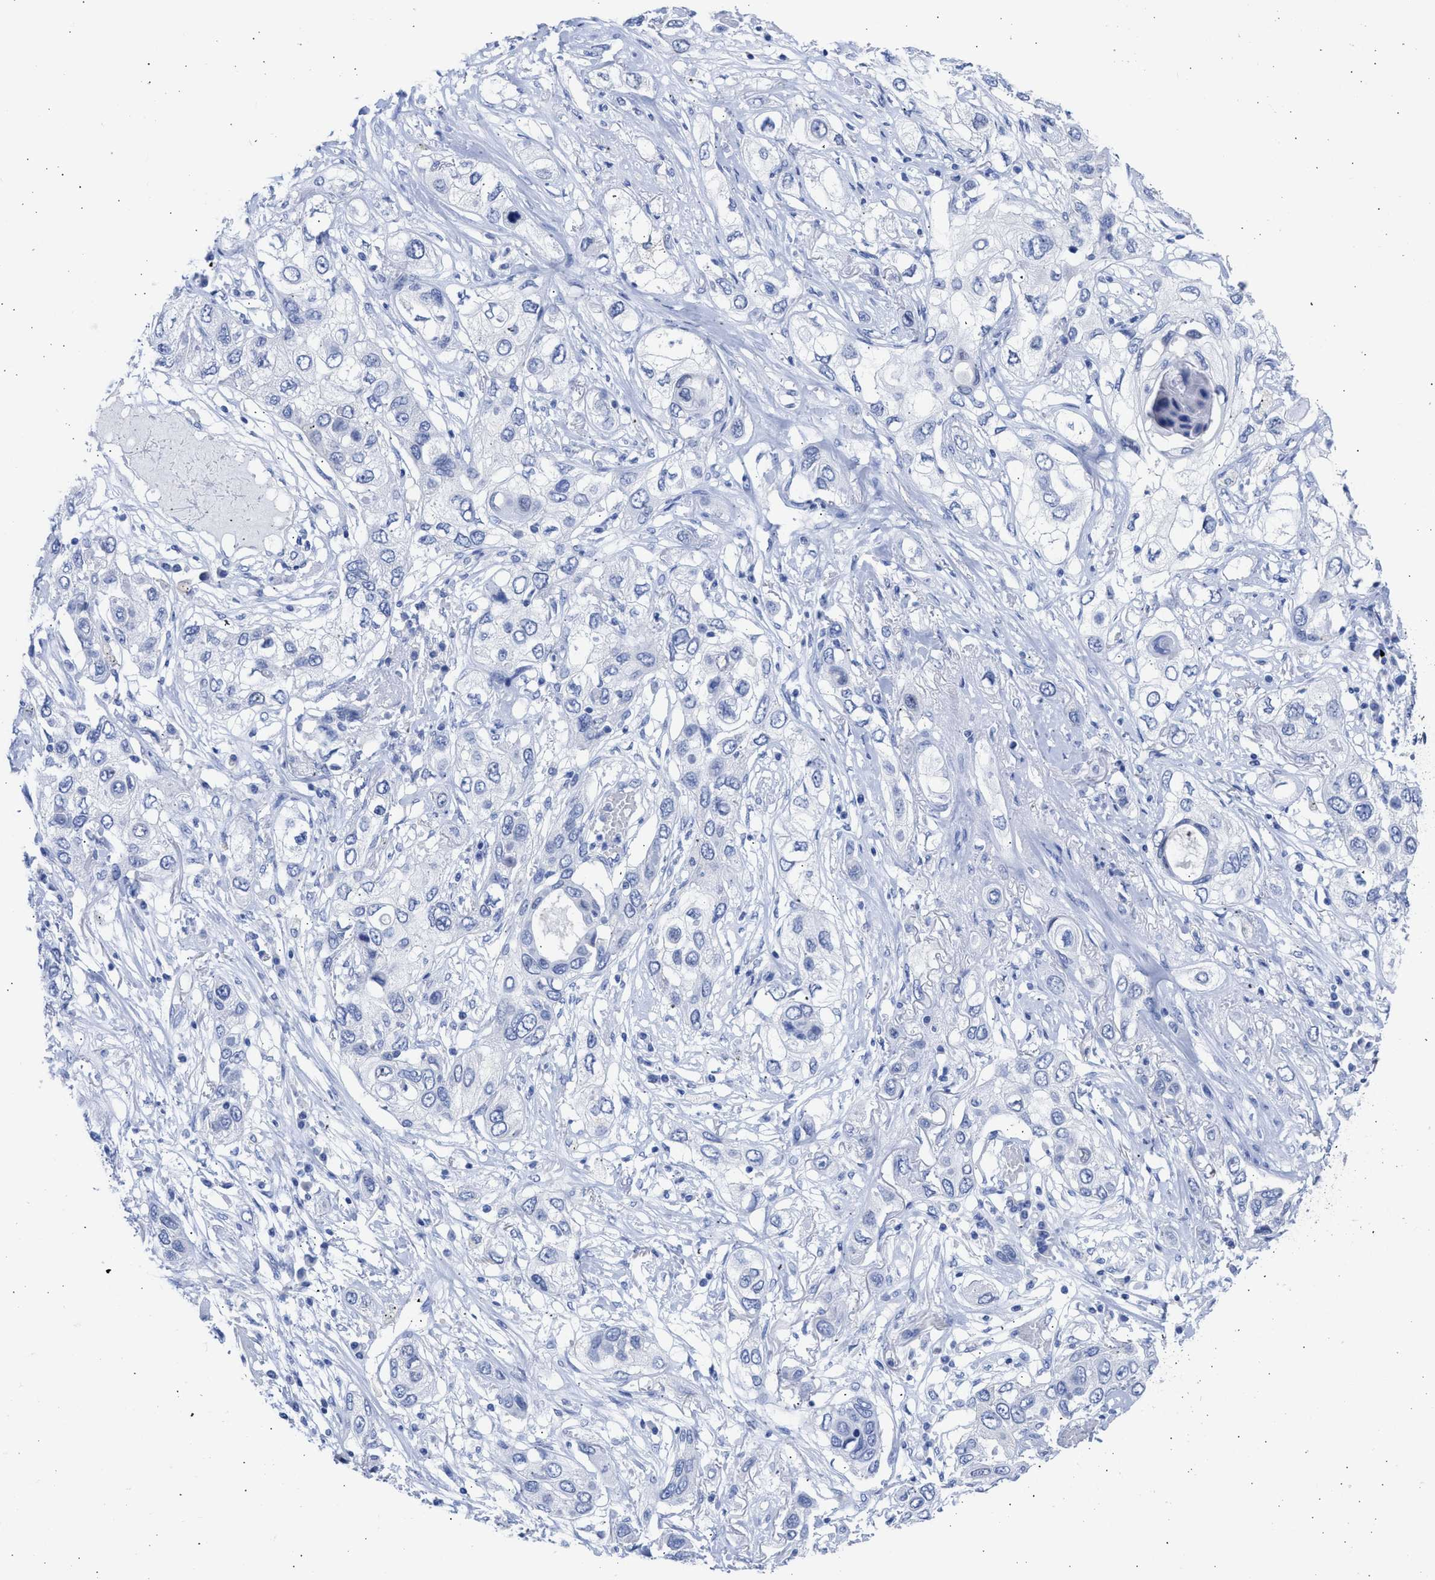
{"staining": {"intensity": "negative", "quantity": "none", "location": "none"}, "tissue": "lung cancer", "cell_type": "Tumor cells", "image_type": "cancer", "snomed": [{"axis": "morphology", "description": "Squamous cell carcinoma, NOS"}, {"axis": "topography", "description": "Lung"}], "caption": "The histopathology image demonstrates no staining of tumor cells in lung squamous cell carcinoma.", "gene": "RSPH1", "patient": {"sex": "male", "age": 71}}